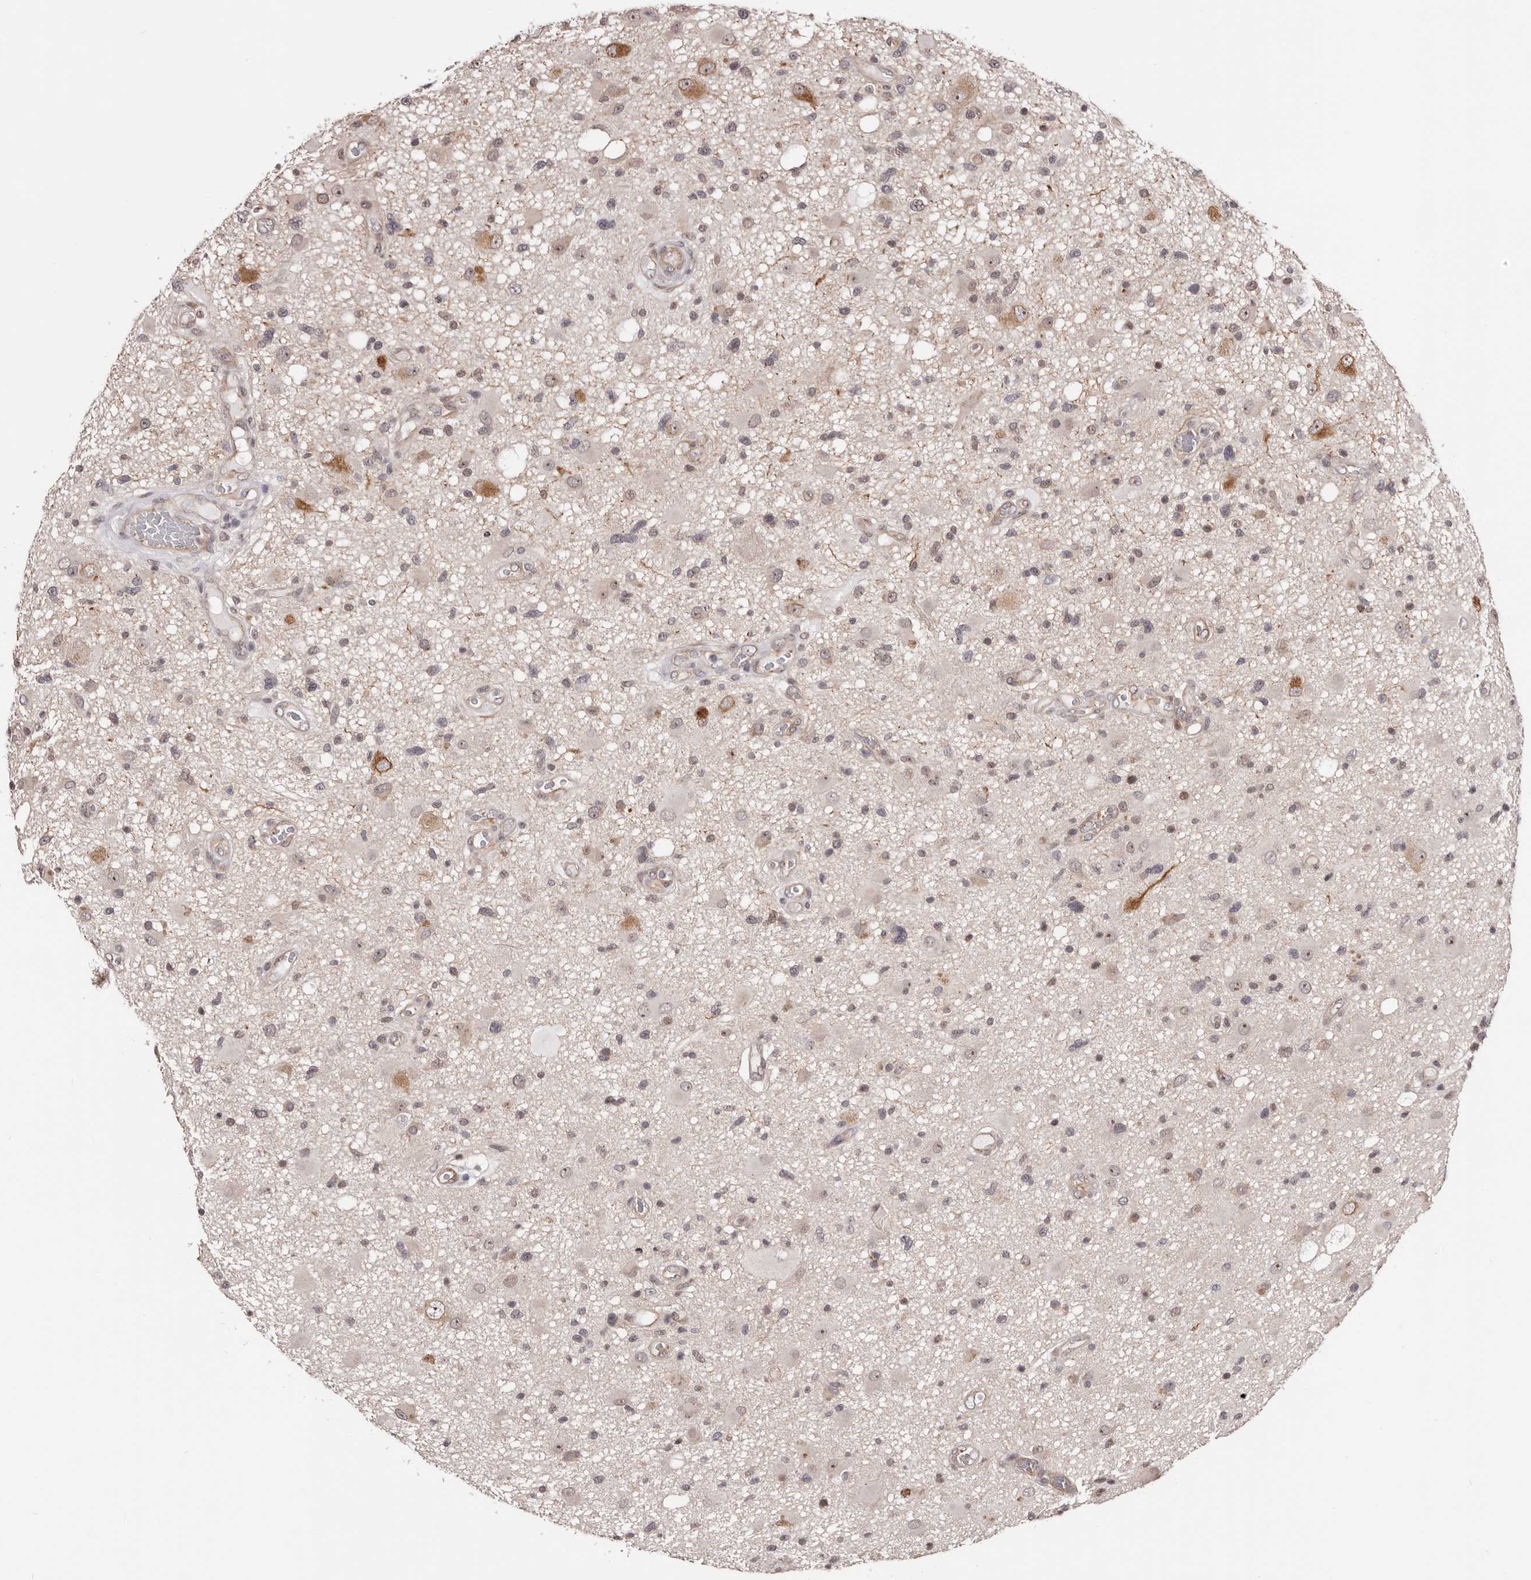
{"staining": {"intensity": "negative", "quantity": "none", "location": "none"}, "tissue": "glioma", "cell_type": "Tumor cells", "image_type": "cancer", "snomed": [{"axis": "morphology", "description": "Glioma, malignant, High grade"}, {"axis": "topography", "description": "Brain"}], "caption": "Immunohistochemistry (IHC) histopathology image of neoplastic tissue: malignant glioma (high-grade) stained with DAB shows no significant protein expression in tumor cells.", "gene": "NOL12", "patient": {"sex": "male", "age": 33}}